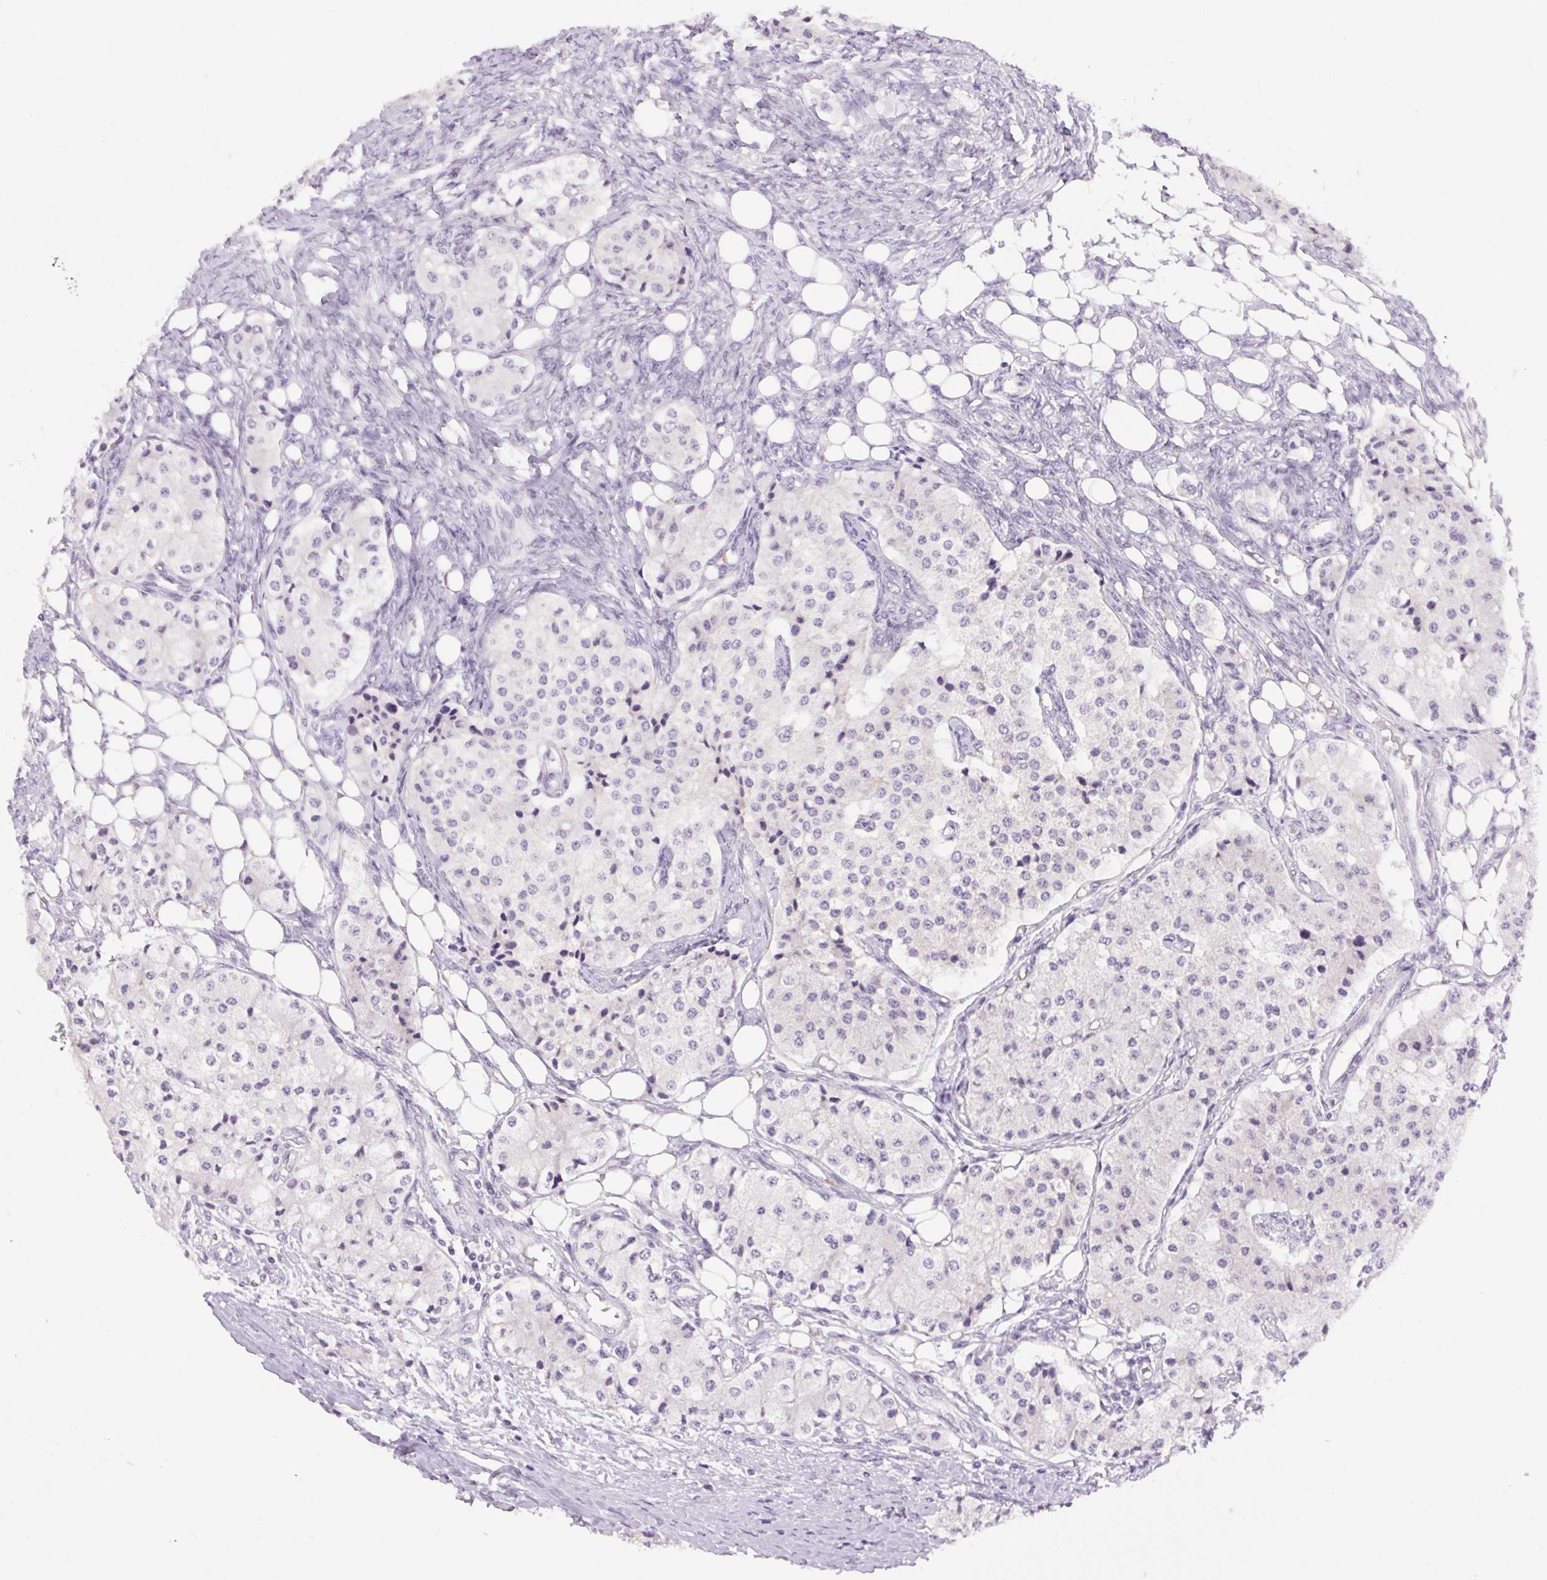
{"staining": {"intensity": "negative", "quantity": "none", "location": "none"}, "tissue": "carcinoid", "cell_type": "Tumor cells", "image_type": "cancer", "snomed": [{"axis": "morphology", "description": "Carcinoid, malignant, NOS"}, {"axis": "topography", "description": "Colon"}], "caption": "Immunohistochemical staining of malignant carcinoid reveals no significant expression in tumor cells.", "gene": "SMIM13", "patient": {"sex": "female", "age": 52}}